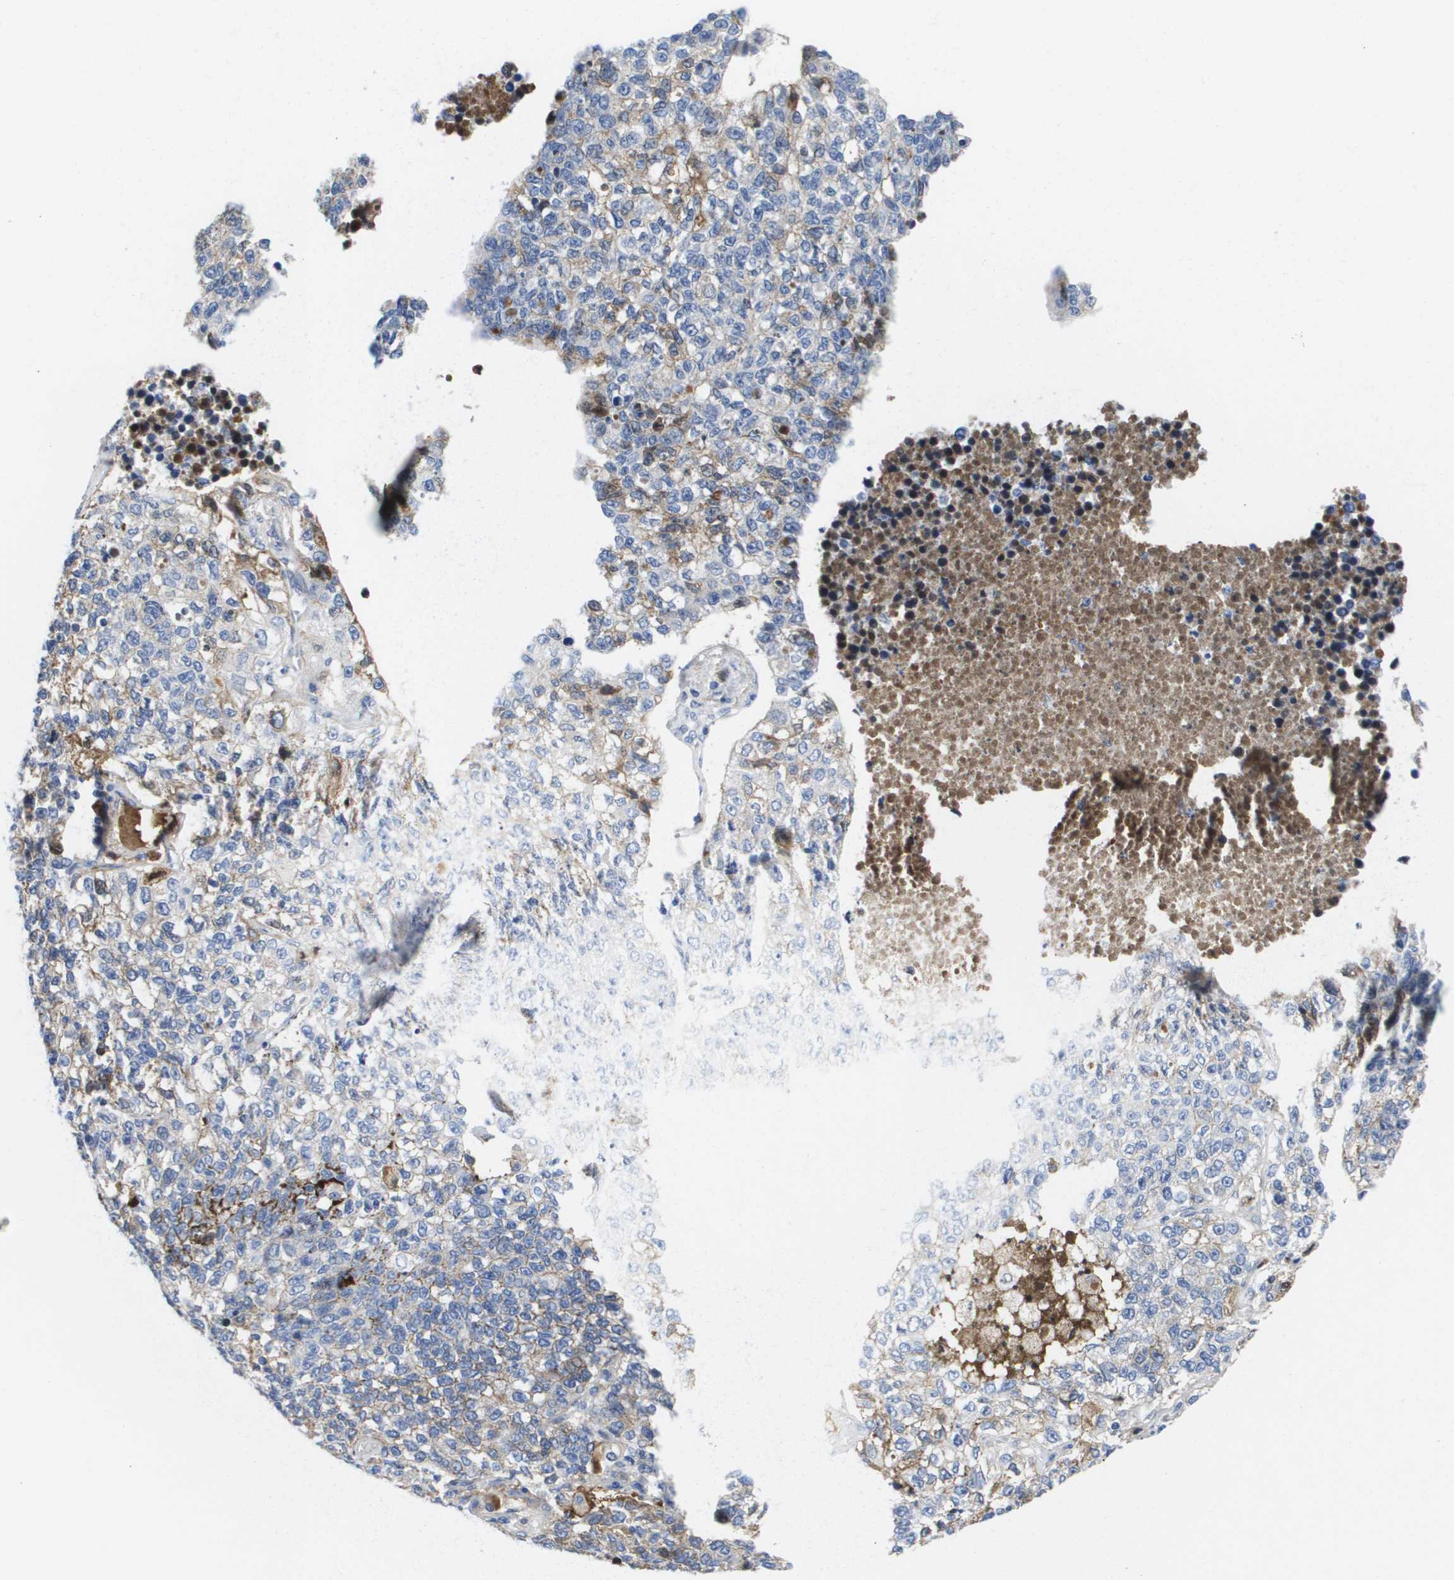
{"staining": {"intensity": "moderate", "quantity": "<25%", "location": "cytoplasmic/membranous"}, "tissue": "lung cancer", "cell_type": "Tumor cells", "image_type": "cancer", "snomed": [{"axis": "morphology", "description": "Adenocarcinoma, NOS"}, {"axis": "topography", "description": "Lung"}], "caption": "The photomicrograph exhibits a brown stain indicating the presence of a protein in the cytoplasmic/membranous of tumor cells in adenocarcinoma (lung).", "gene": "SERPINC1", "patient": {"sex": "male", "age": 49}}